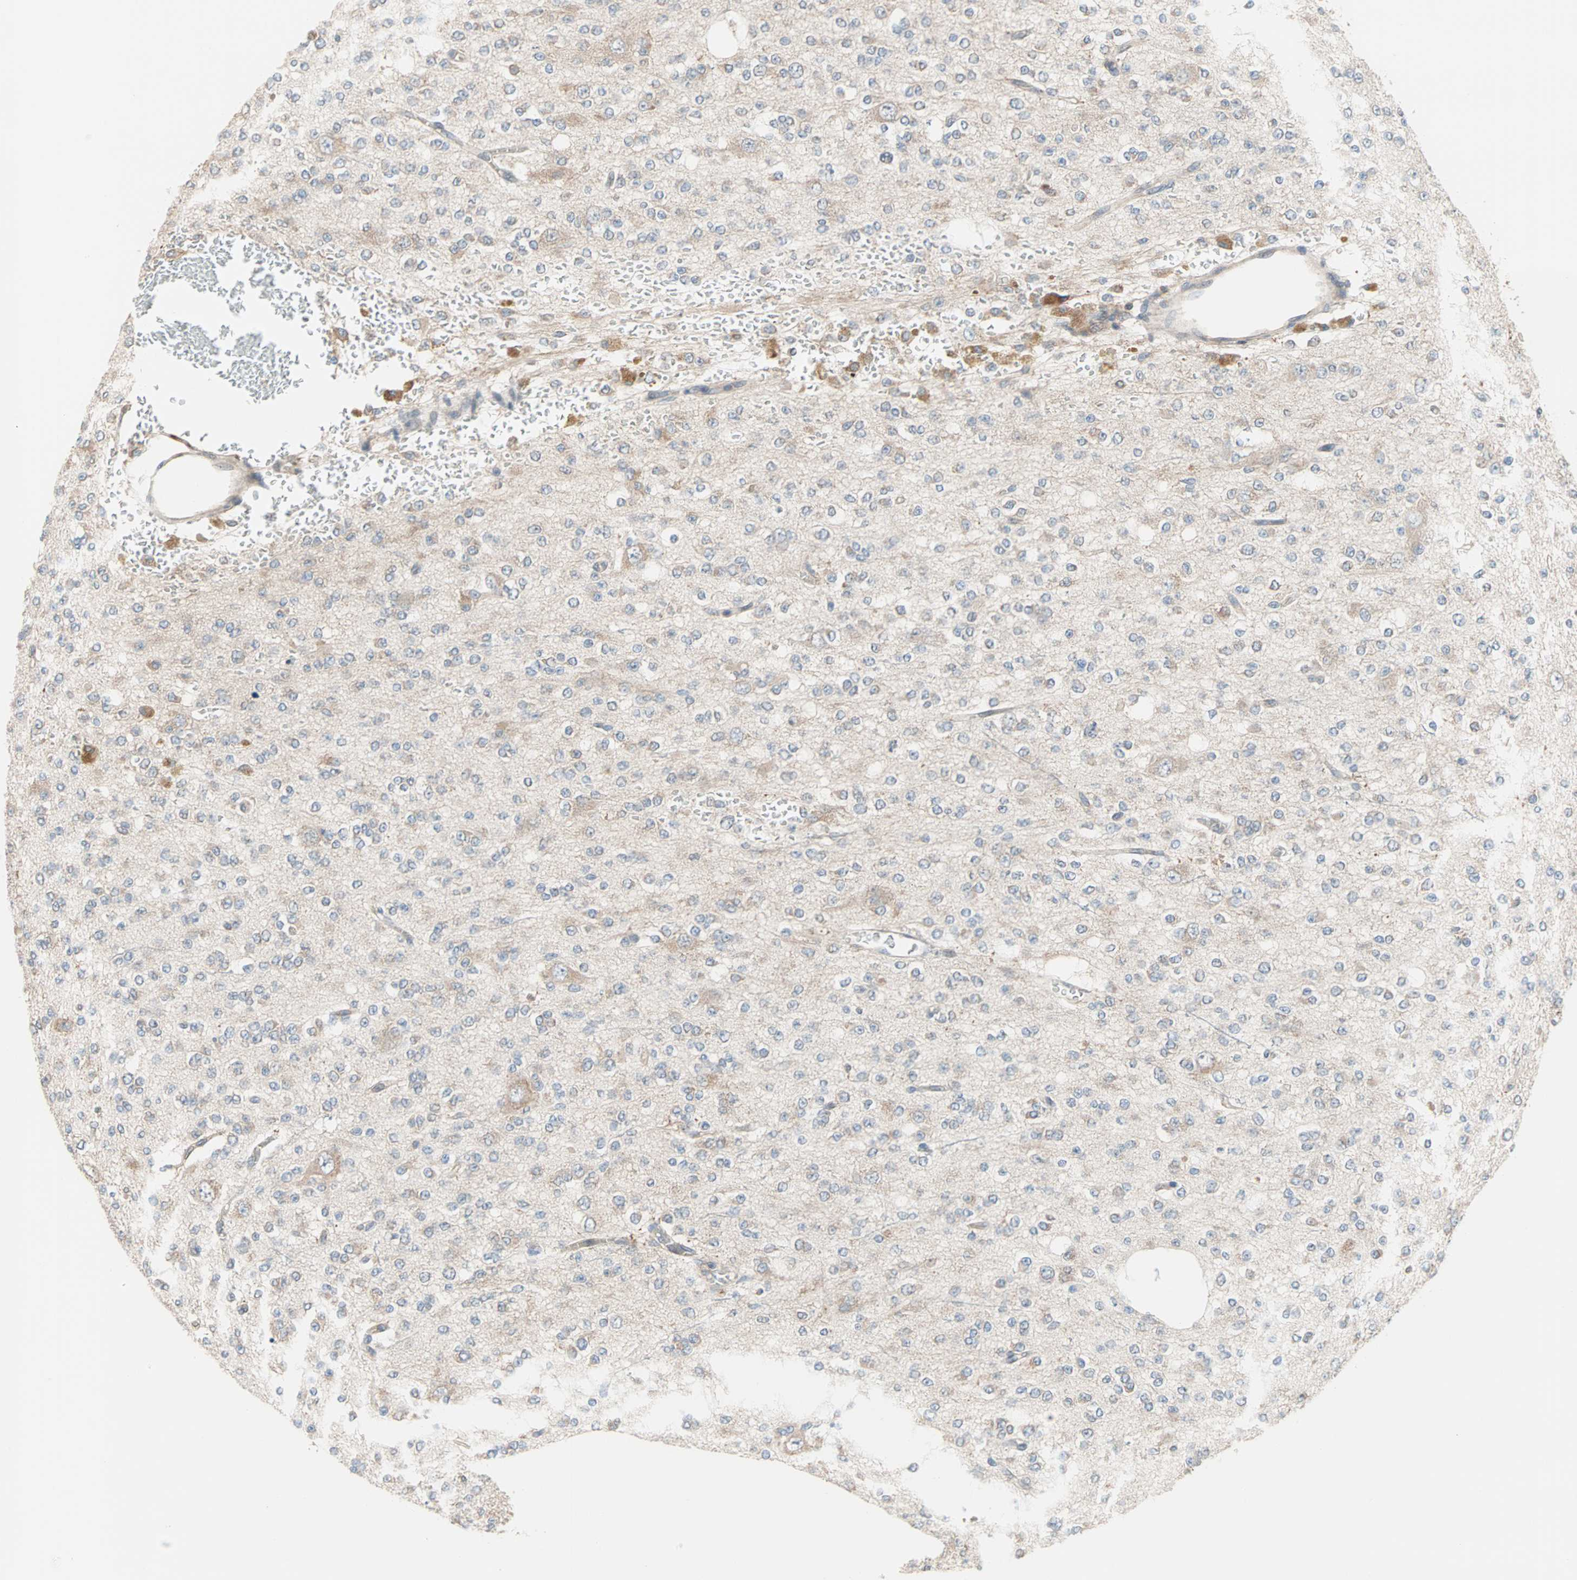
{"staining": {"intensity": "weak", "quantity": "25%-75%", "location": "cytoplasmic/membranous"}, "tissue": "glioma", "cell_type": "Tumor cells", "image_type": "cancer", "snomed": [{"axis": "morphology", "description": "Glioma, malignant, Low grade"}, {"axis": "topography", "description": "Brain"}], "caption": "Immunohistochemical staining of human low-grade glioma (malignant) shows low levels of weak cytoplasmic/membranous protein expression in about 25%-75% of tumor cells.", "gene": "SAR1A", "patient": {"sex": "male", "age": 38}}